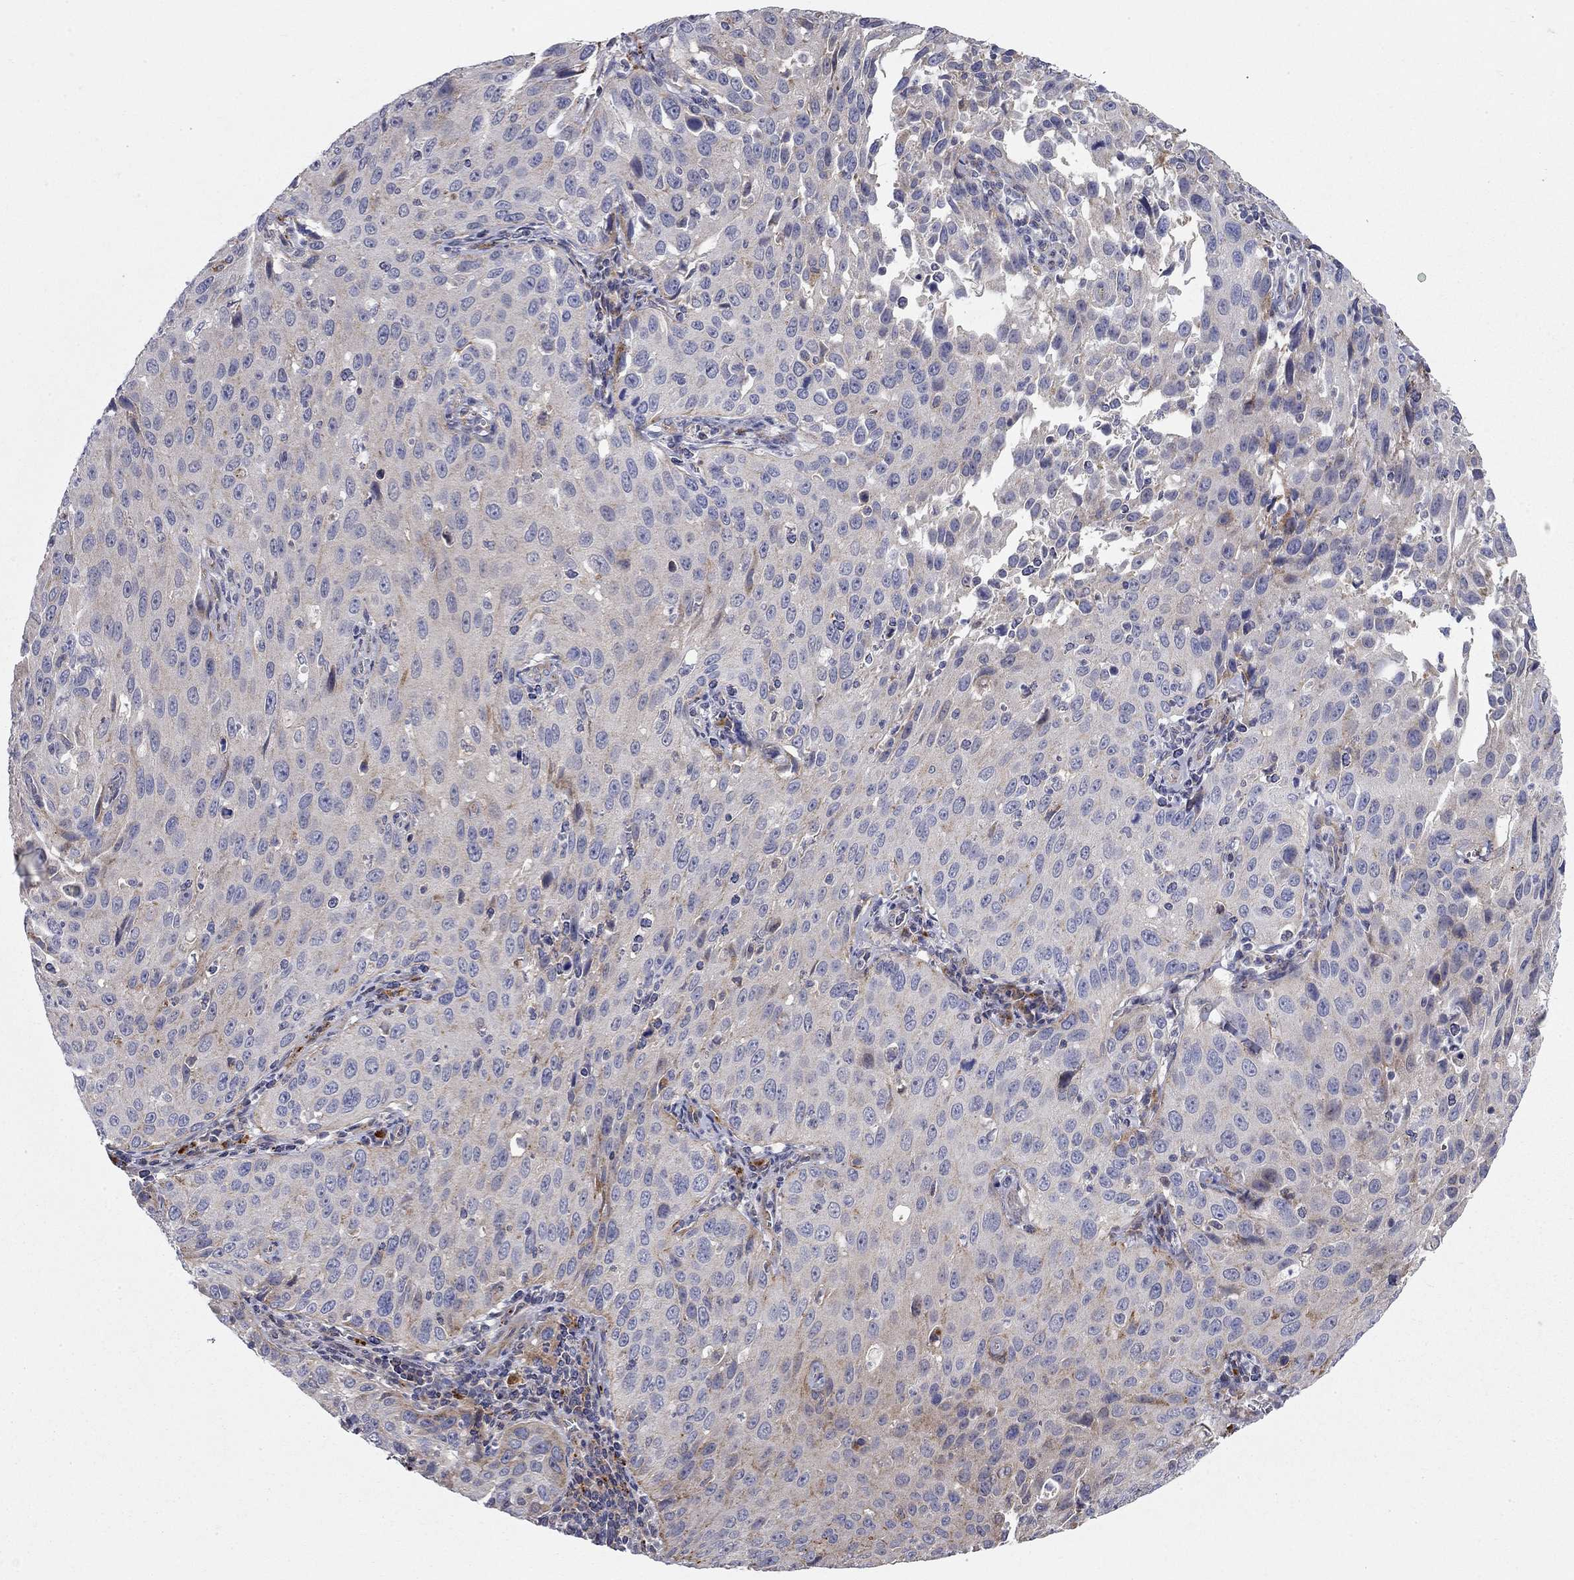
{"staining": {"intensity": "negative", "quantity": "none", "location": "none"}, "tissue": "cervical cancer", "cell_type": "Tumor cells", "image_type": "cancer", "snomed": [{"axis": "morphology", "description": "Squamous cell carcinoma, NOS"}, {"axis": "topography", "description": "Cervix"}], "caption": "Immunohistochemical staining of cervical cancer (squamous cell carcinoma) reveals no significant positivity in tumor cells.", "gene": "KANSL1L", "patient": {"sex": "female", "age": 26}}